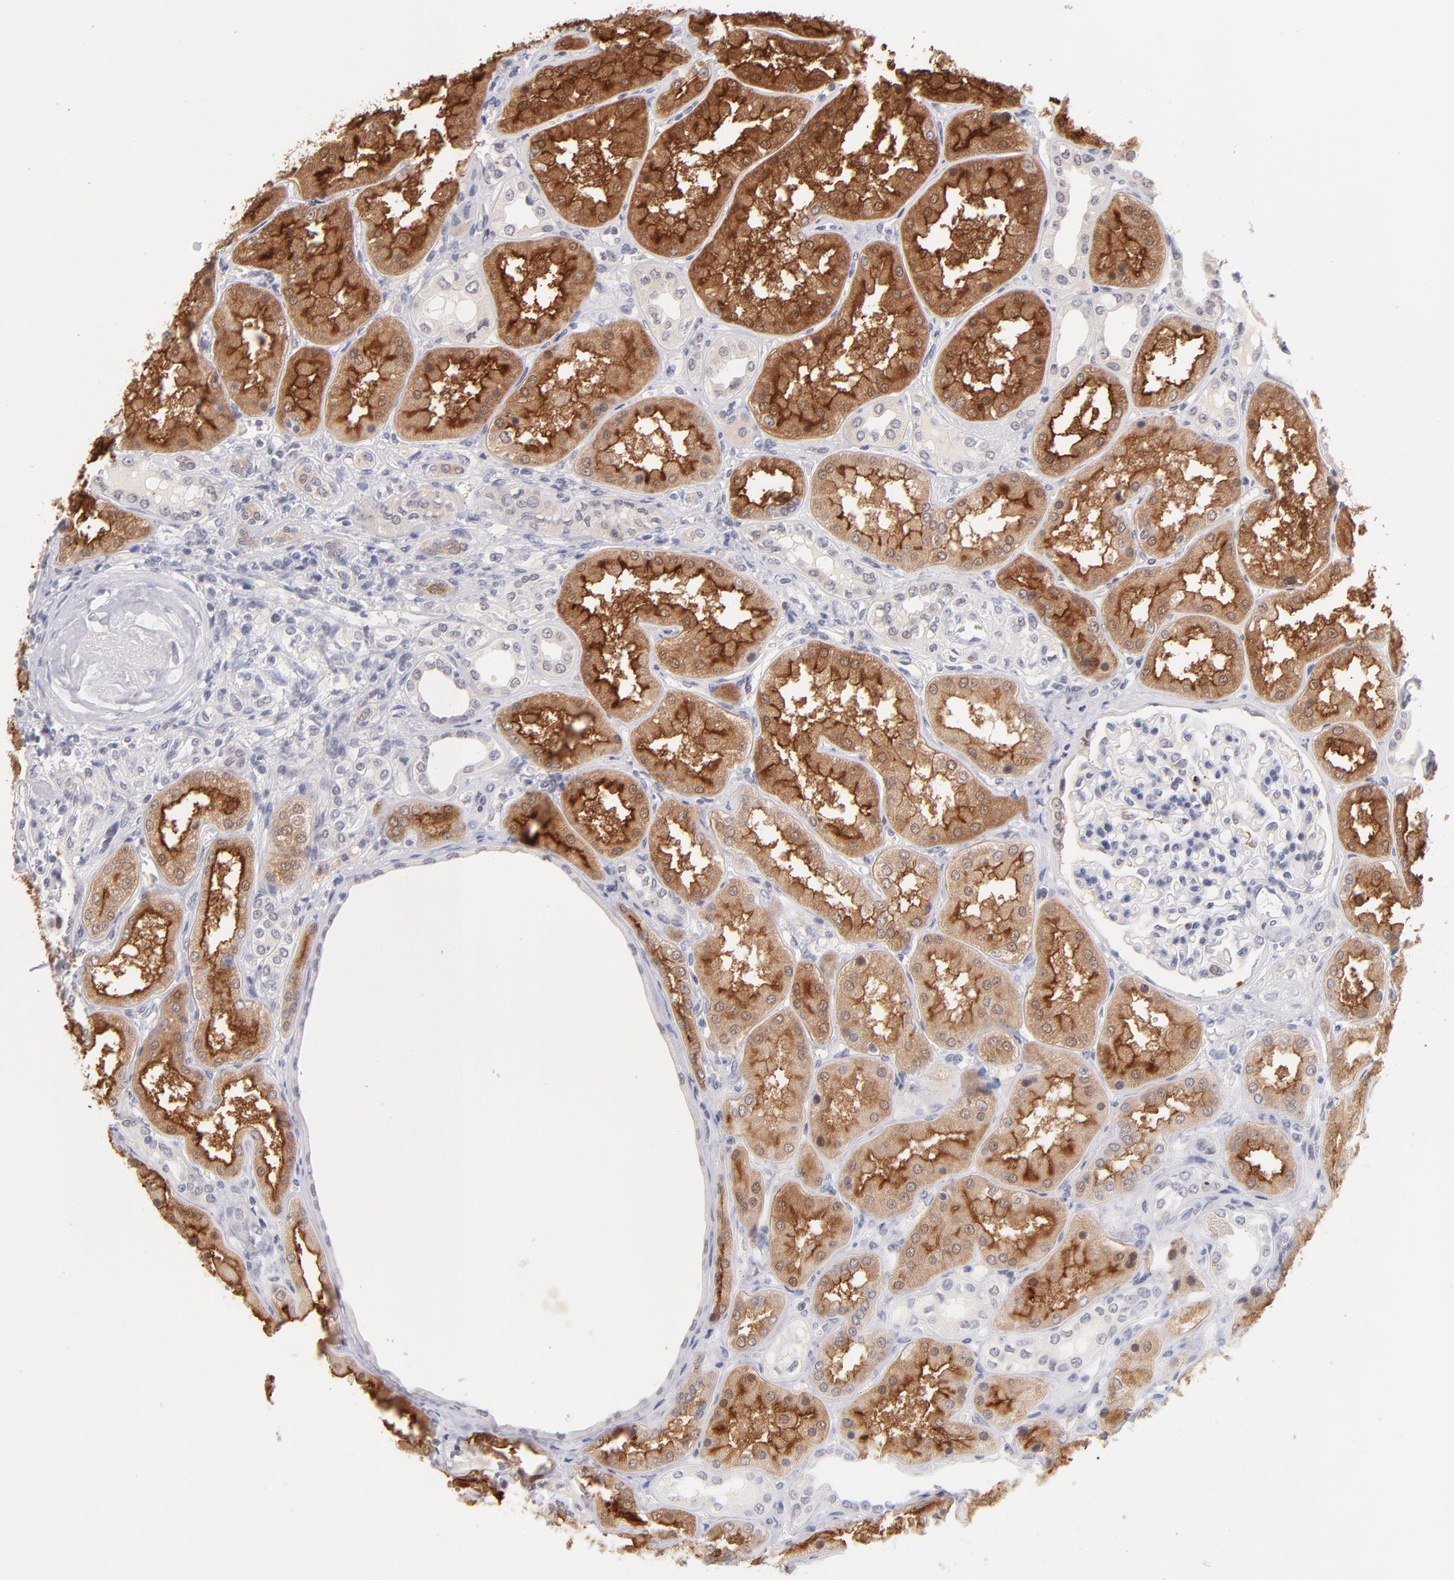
{"staining": {"intensity": "negative", "quantity": "none", "location": "none"}, "tissue": "kidney", "cell_type": "Cells in glomeruli", "image_type": "normal", "snomed": [{"axis": "morphology", "description": "Normal tissue, NOS"}, {"axis": "topography", "description": "Kidney"}], "caption": "DAB (3,3'-diaminobenzidine) immunohistochemical staining of benign human kidney demonstrates no significant positivity in cells in glomeruli. (DAB (3,3'-diaminobenzidine) immunohistochemistry (IHC), high magnification).", "gene": "WSB1", "patient": {"sex": "female", "age": 56}}